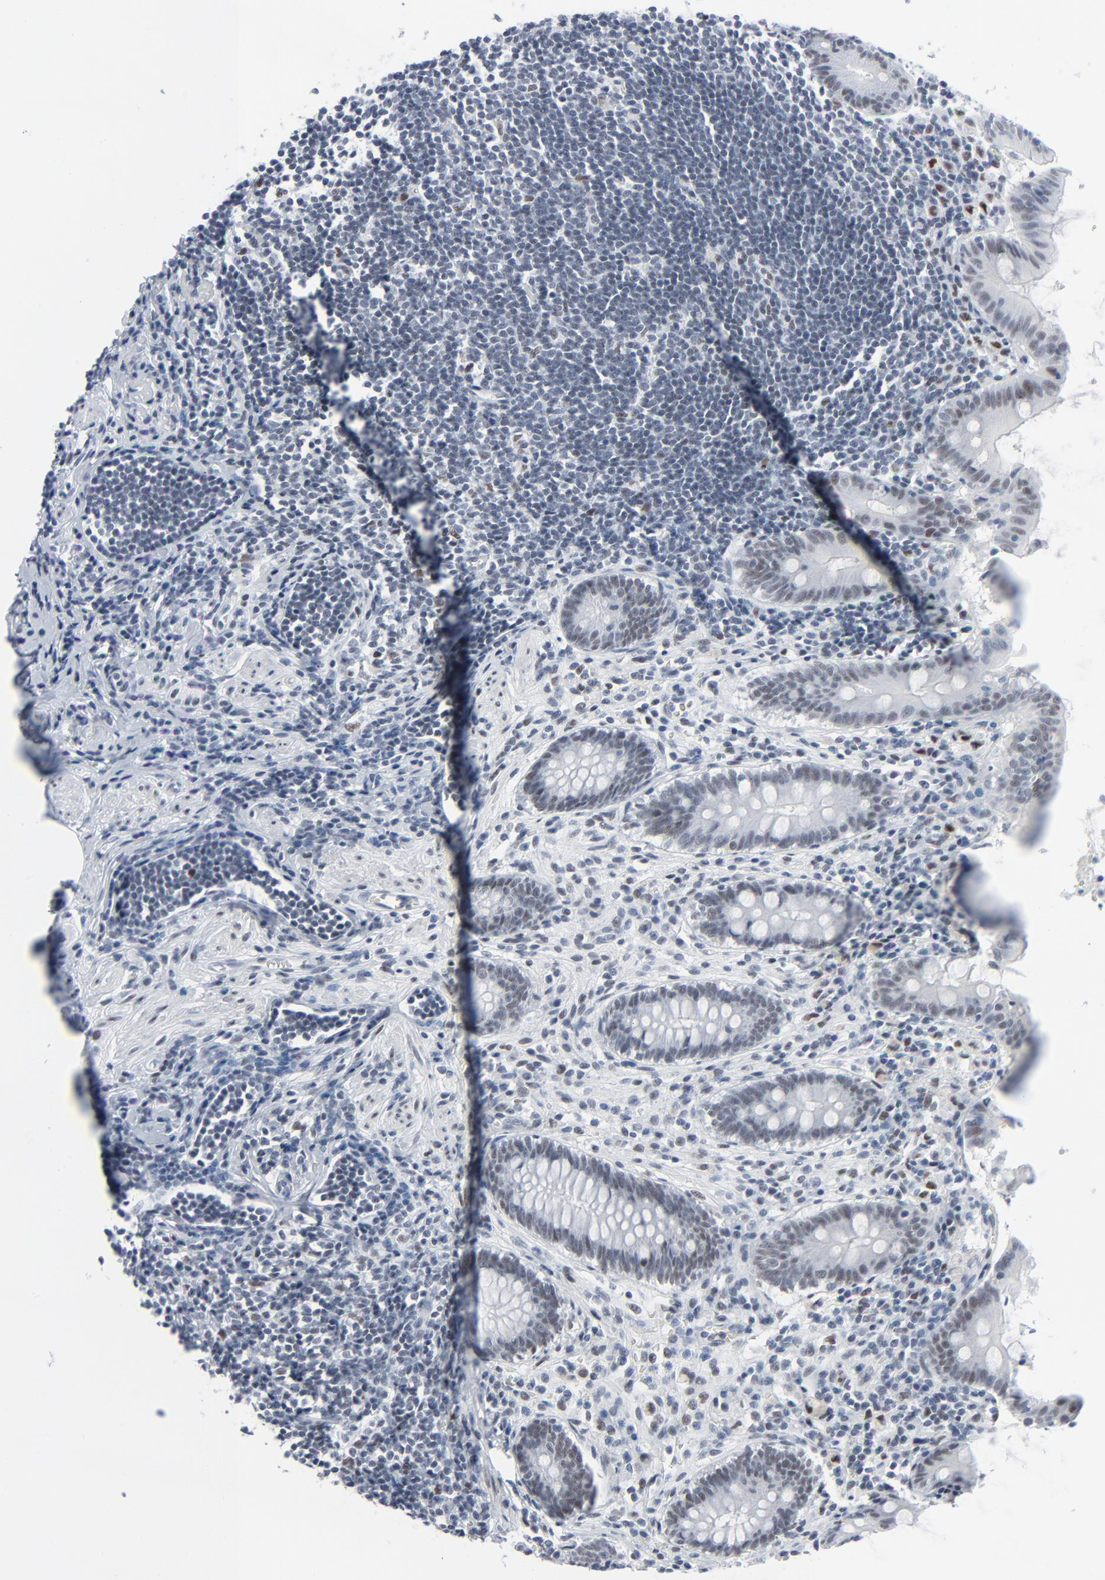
{"staining": {"intensity": "weak", "quantity": "25%-75%", "location": "nuclear"}, "tissue": "appendix", "cell_type": "Glandular cells", "image_type": "normal", "snomed": [{"axis": "morphology", "description": "Normal tissue, NOS"}, {"axis": "topography", "description": "Appendix"}], "caption": "An IHC image of normal tissue is shown. Protein staining in brown shows weak nuclear positivity in appendix within glandular cells. The staining was performed using DAB, with brown indicating positive protein expression. Nuclei are stained blue with hematoxylin.", "gene": "SIRT1", "patient": {"sex": "female", "age": 50}}